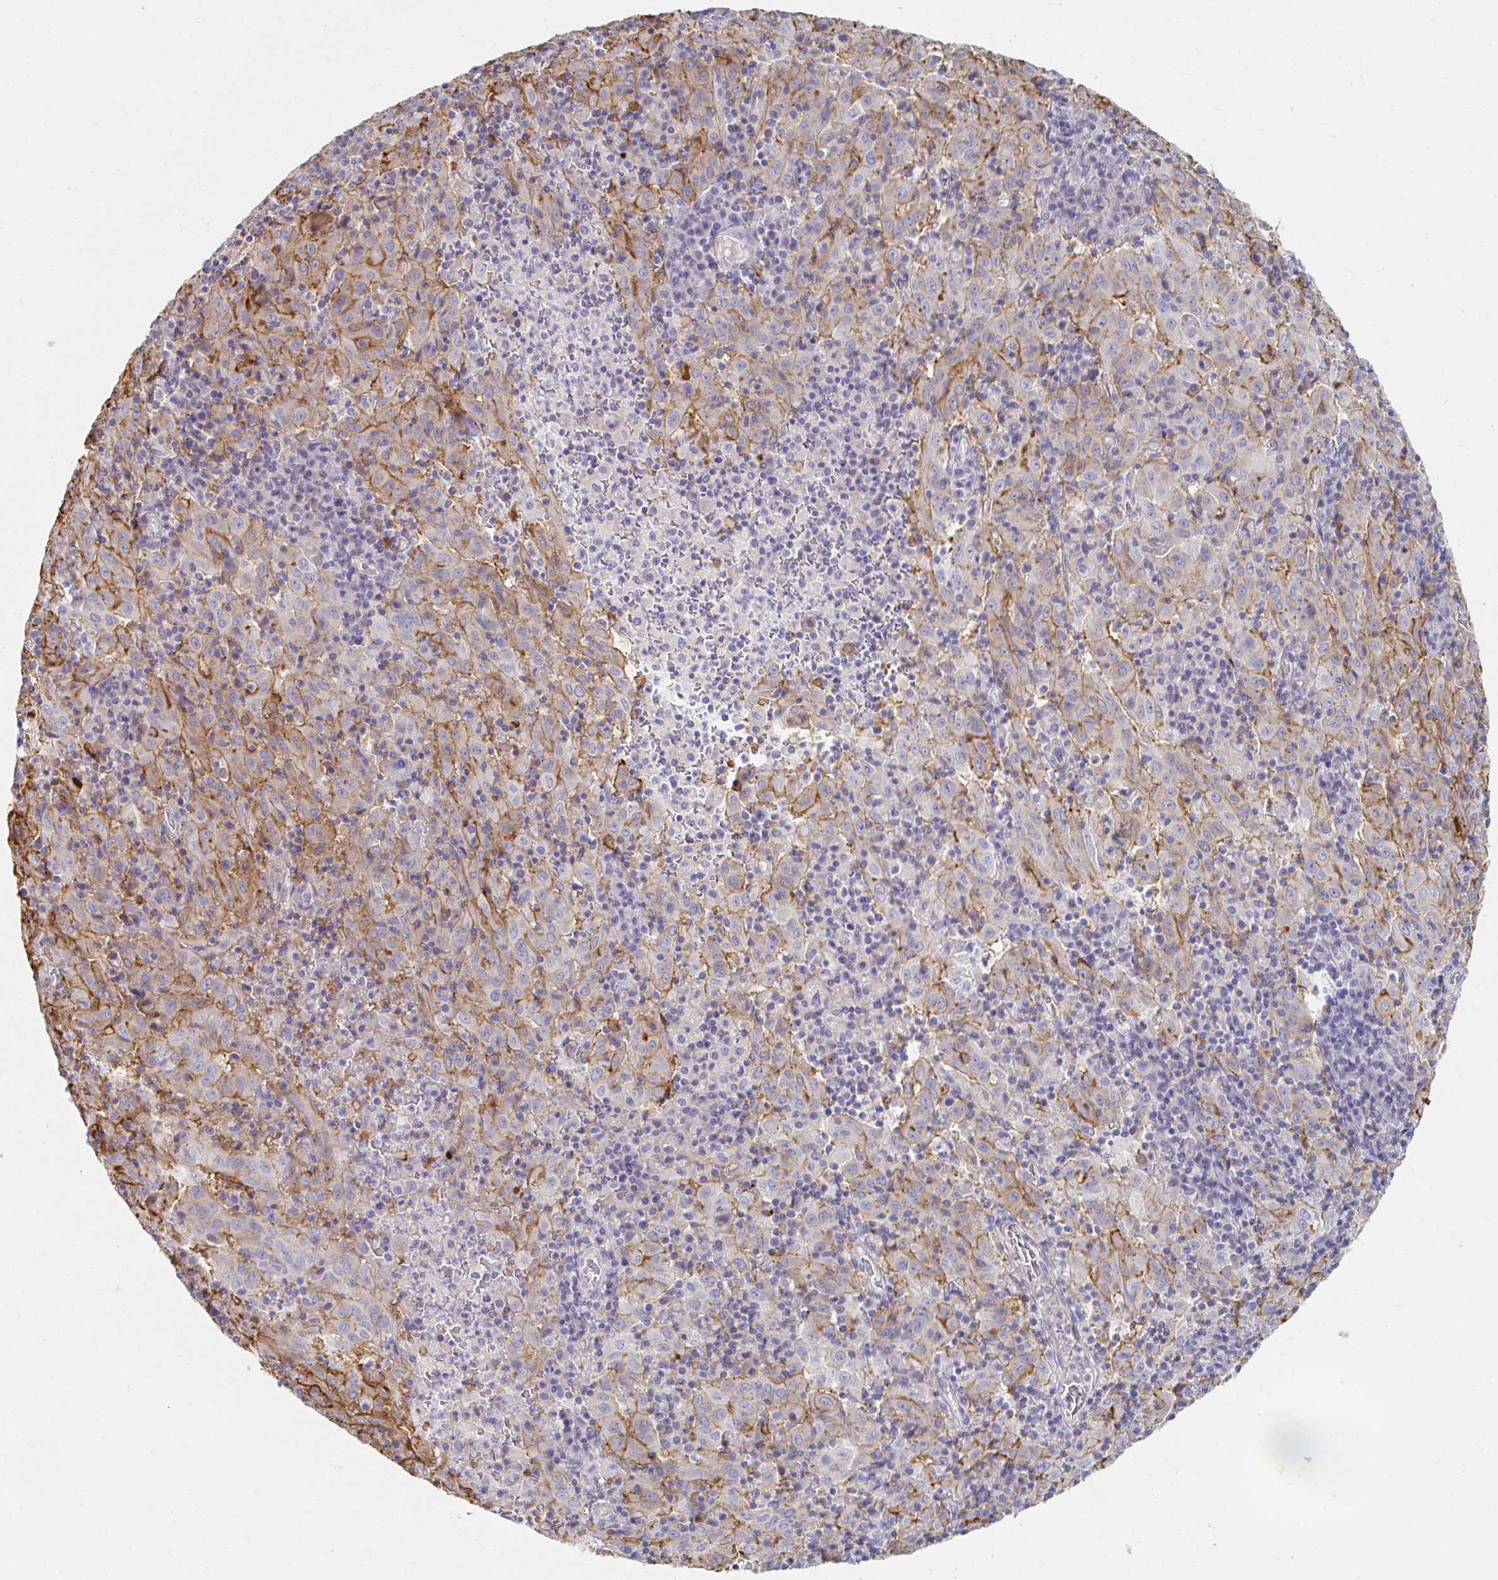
{"staining": {"intensity": "moderate", "quantity": "25%-75%", "location": "cytoplasmic/membranous"}, "tissue": "pancreatic cancer", "cell_type": "Tumor cells", "image_type": "cancer", "snomed": [{"axis": "morphology", "description": "Adenocarcinoma, NOS"}, {"axis": "topography", "description": "Pancreas"}], "caption": "High-power microscopy captured an IHC histopathology image of pancreatic adenocarcinoma, revealing moderate cytoplasmic/membranous positivity in about 25%-75% of tumor cells.", "gene": "MYLK2", "patient": {"sex": "male", "age": 63}}